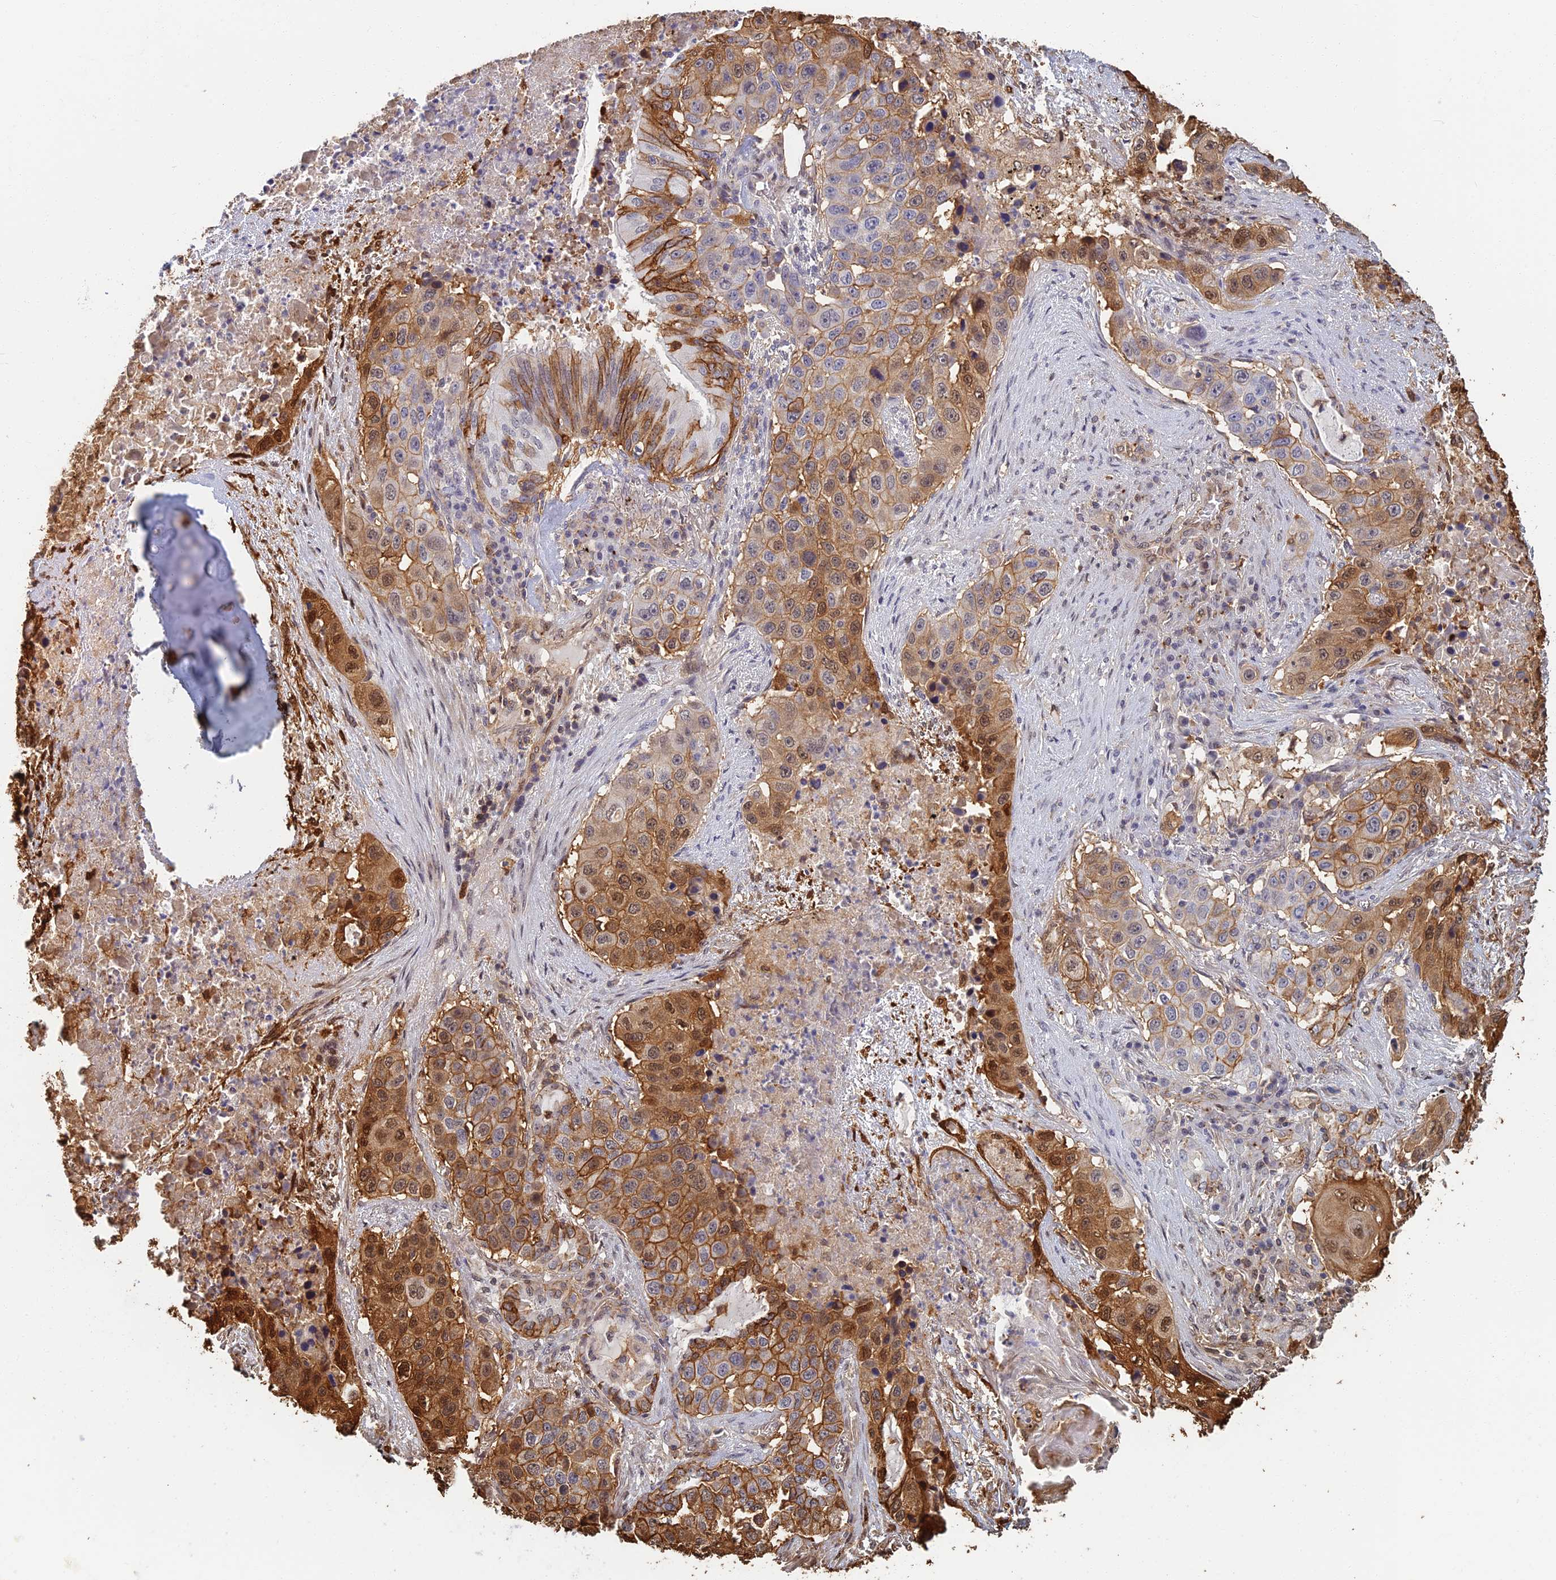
{"staining": {"intensity": "strong", "quantity": "25%-75%", "location": "cytoplasmic/membranous,nuclear"}, "tissue": "lung cancer", "cell_type": "Tumor cells", "image_type": "cancer", "snomed": [{"axis": "morphology", "description": "Squamous cell carcinoma, NOS"}, {"axis": "topography", "description": "Lung"}], "caption": "Lung squamous cell carcinoma stained with DAB immunohistochemistry (IHC) exhibits high levels of strong cytoplasmic/membranous and nuclear staining in approximately 25%-75% of tumor cells.", "gene": "LRRN3", "patient": {"sex": "female", "age": 63}}